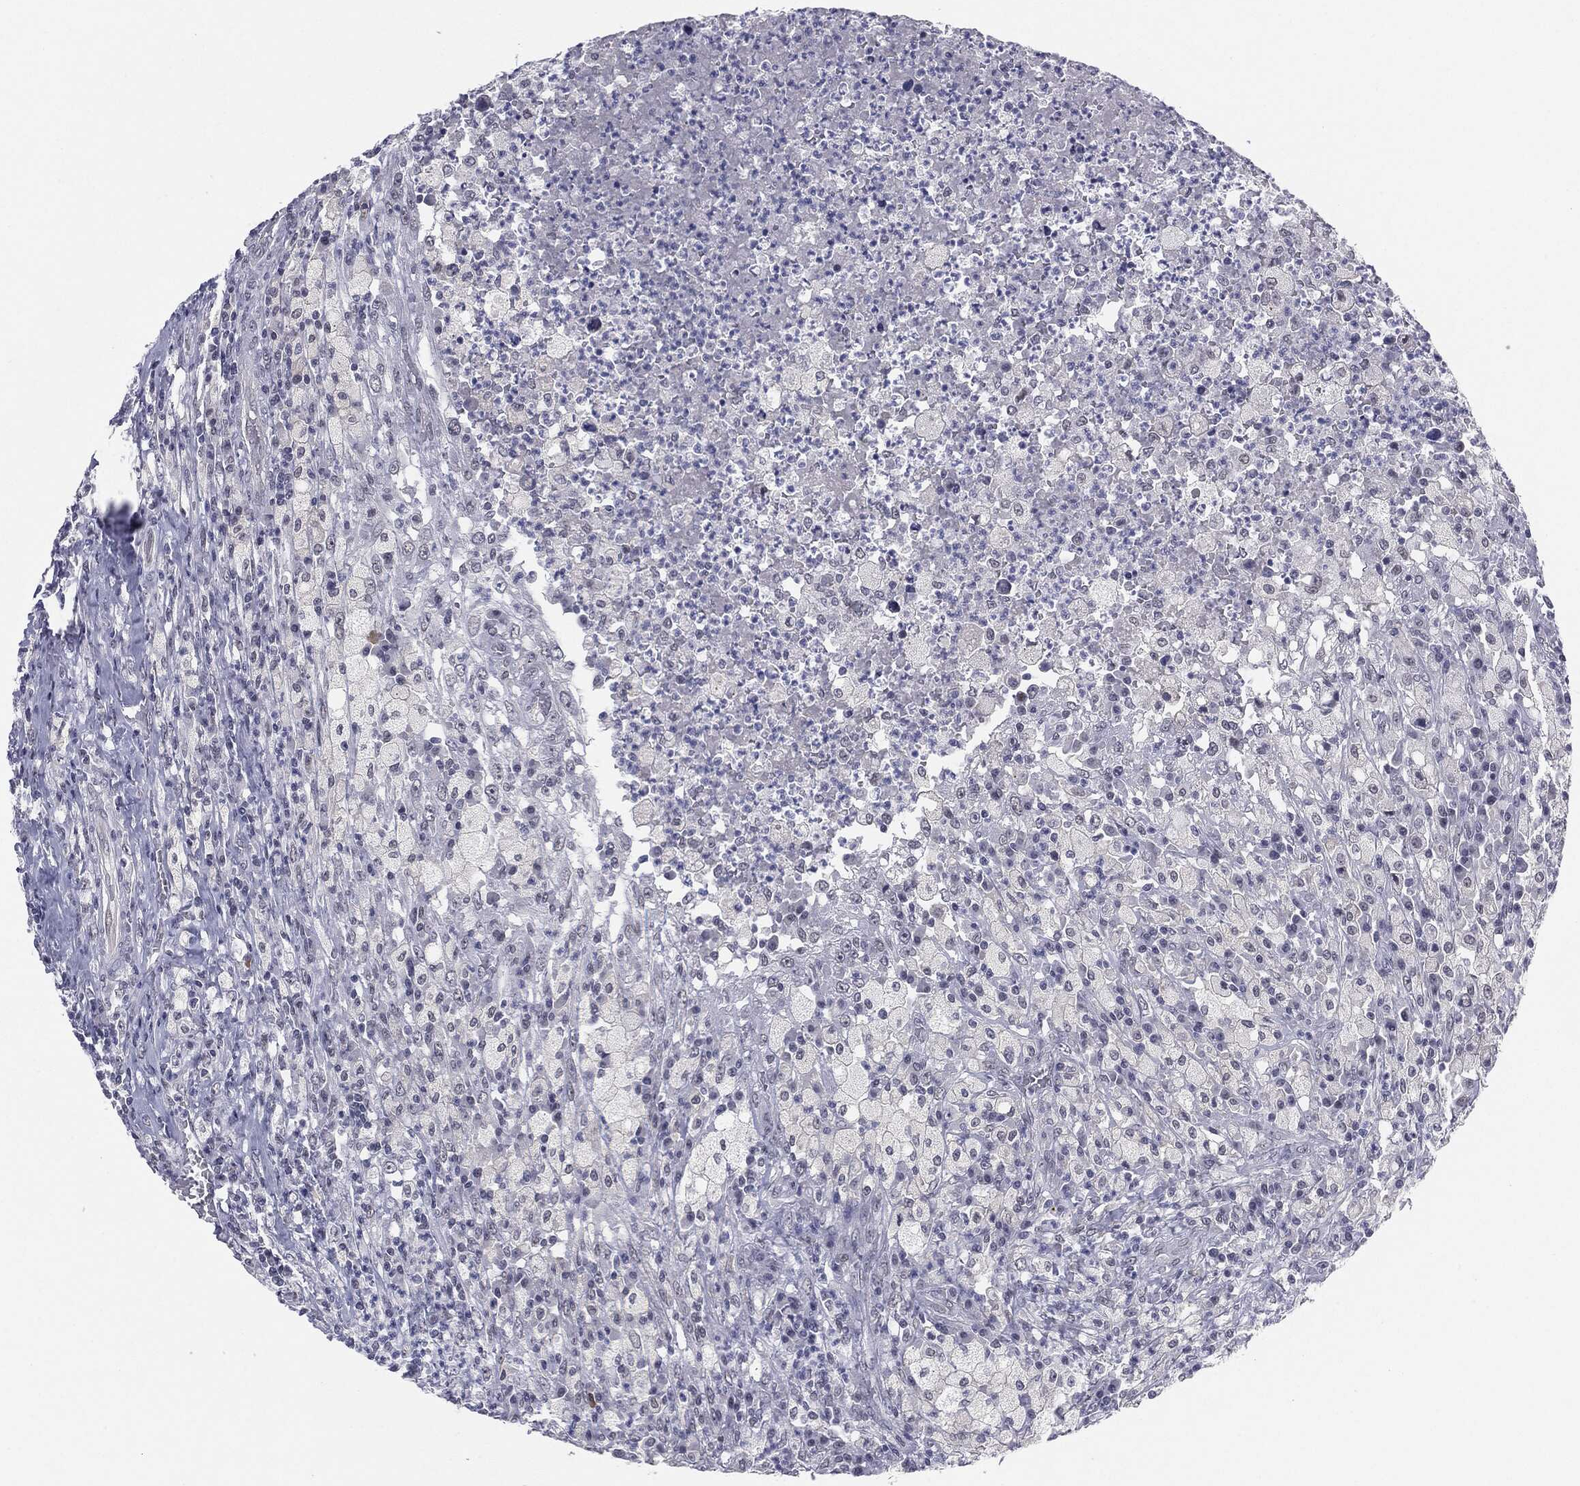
{"staining": {"intensity": "negative", "quantity": "none", "location": "none"}, "tissue": "testis cancer", "cell_type": "Tumor cells", "image_type": "cancer", "snomed": [{"axis": "morphology", "description": "Necrosis, NOS"}, {"axis": "morphology", "description": "Carcinoma, Embryonal, NOS"}, {"axis": "topography", "description": "Testis"}], "caption": "Immunohistochemical staining of testis cancer (embryonal carcinoma) displays no significant staining in tumor cells. (DAB (3,3'-diaminobenzidine) immunohistochemistry visualized using brightfield microscopy, high magnification).", "gene": "SLC5A5", "patient": {"sex": "male", "age": 19}}